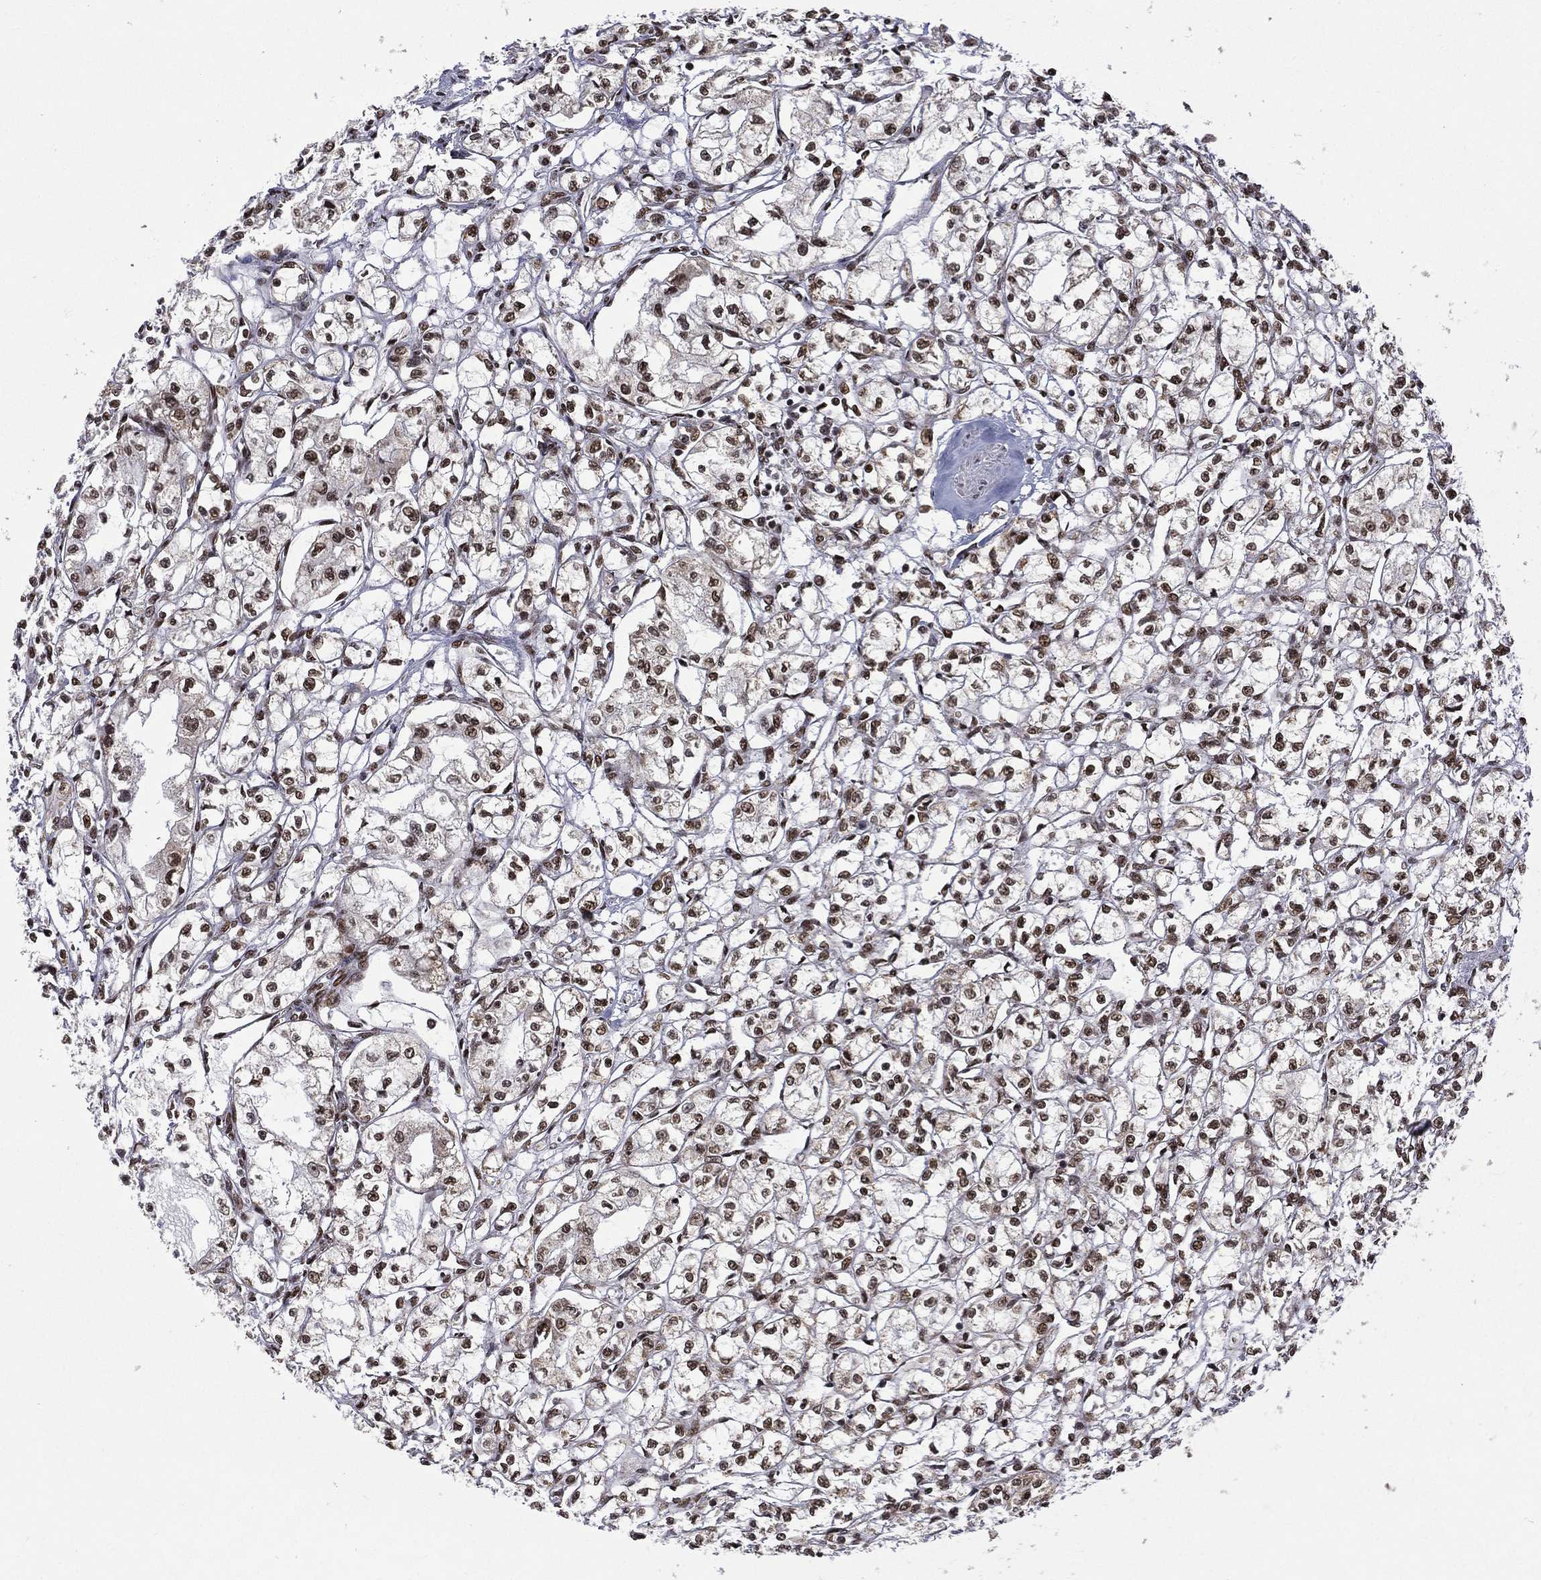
{"staining": {"intensity": "strong", "quantity": ">75%", "location": "nuclear"}, "tissue": "renal cancer", "cell_type": "Tumor cells", "image_type": "cancer", "snomed": [{"axis": "morphology", "description": "Adenocarcinoma, NOS"}, {"axis": "topography", "description": "Kidney"}], "caption": "Human renal cancer (adenocarcinoma) stained for a protein (brown) displays strong nuclear positive expression in about >75% of tumor cells.", "gene": "C5orf24", "patient": {"sex": "male", "age": 56}}